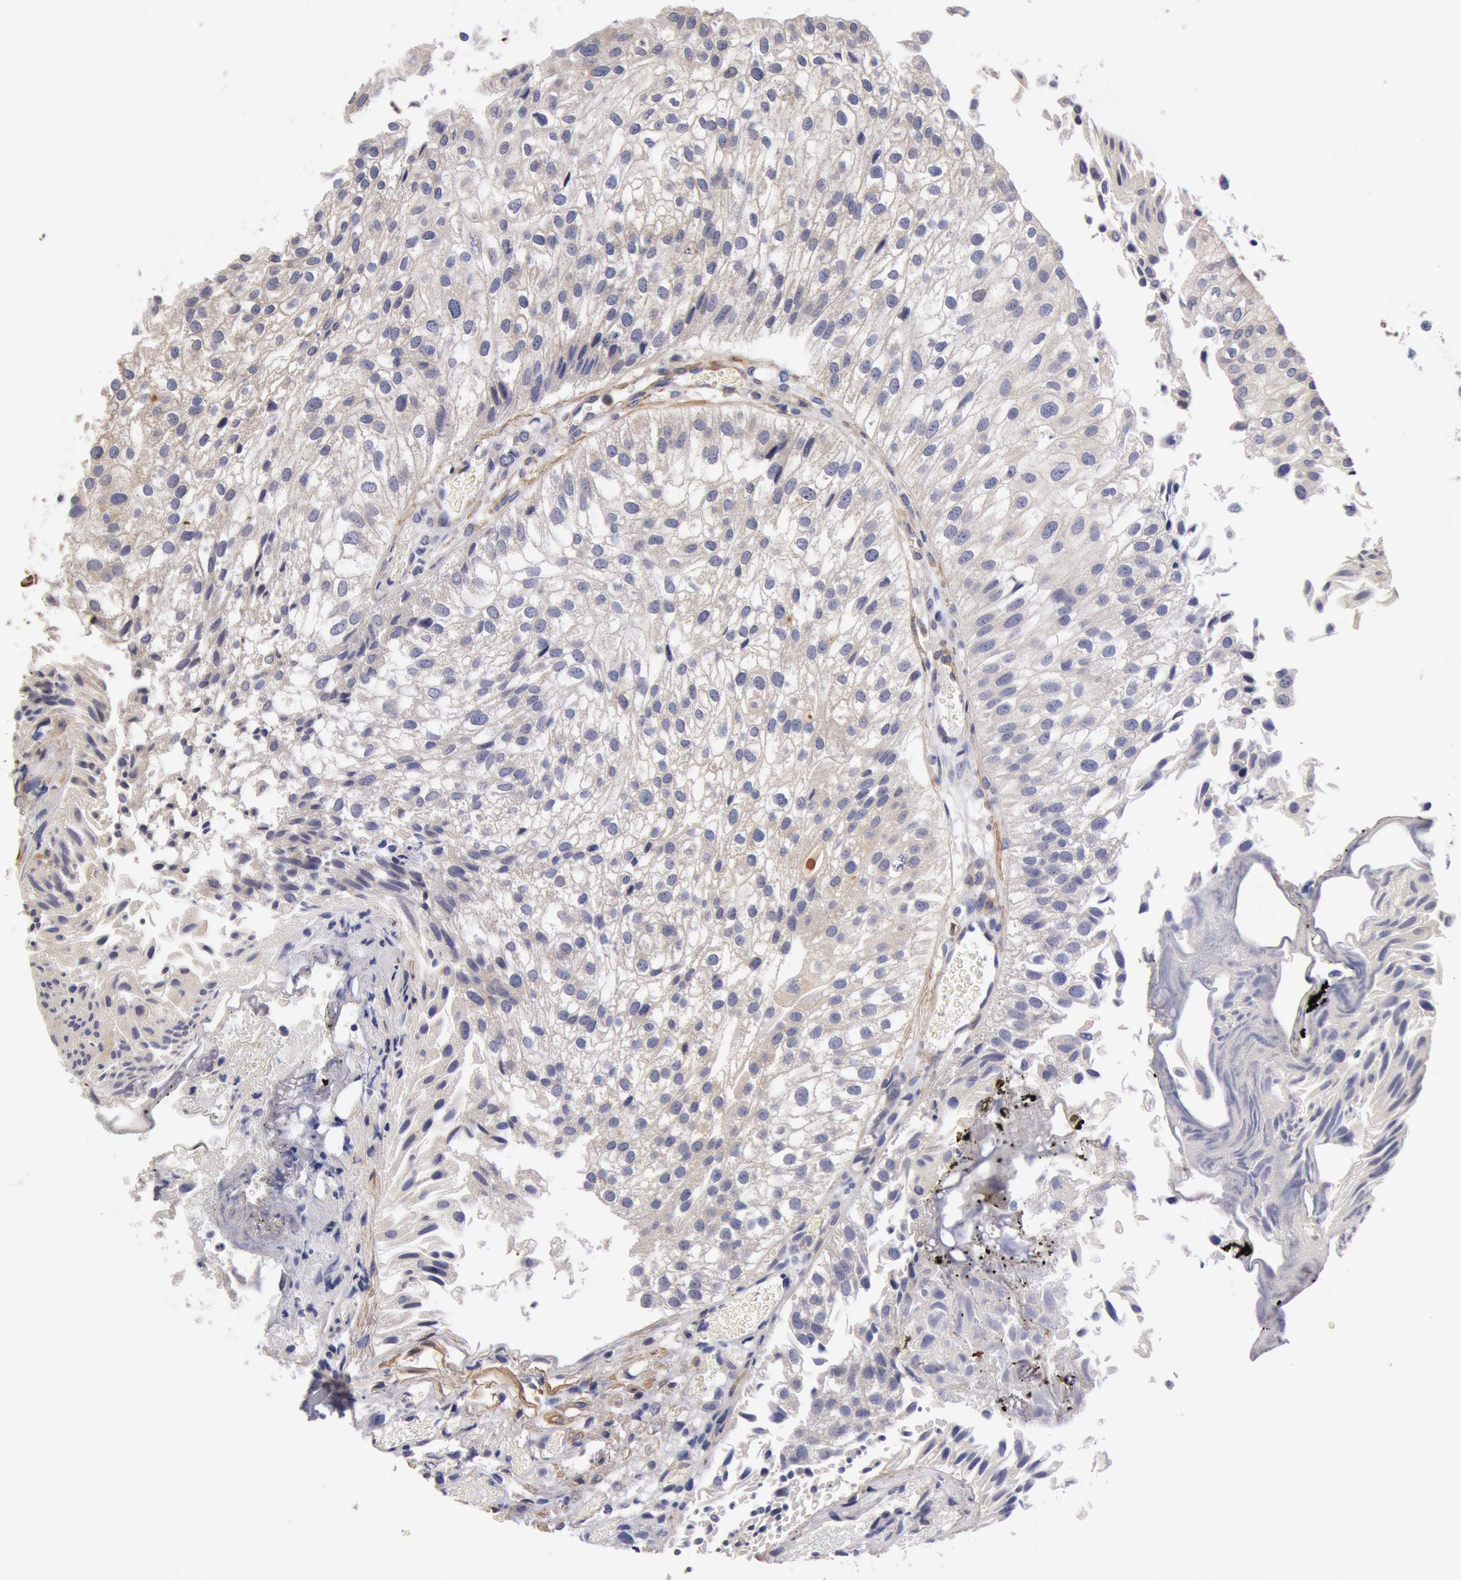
{"staining": {"intensity": "weak", "quantity": "25%-75%", "location": "cytoplasmic/membranous"}, "tissue": "urothelial cancer", "cell_type": "Tumor cells", "image_type": "cancer", "snomed": [{"axis": "morphology", "description": "Urothelial carcinoma, Low grade"}, {"axis": "topography", "description": "Urinary bladder"}], "caption": "High-power microscopy captured an immunohistochemistry image of urothelial cancer, revealing weak cytoplasmic/membranous positivity in about 25%-75% of tumor cells.", "gene": "TMED8", "patient": {"sex": "female", "age": 89}}